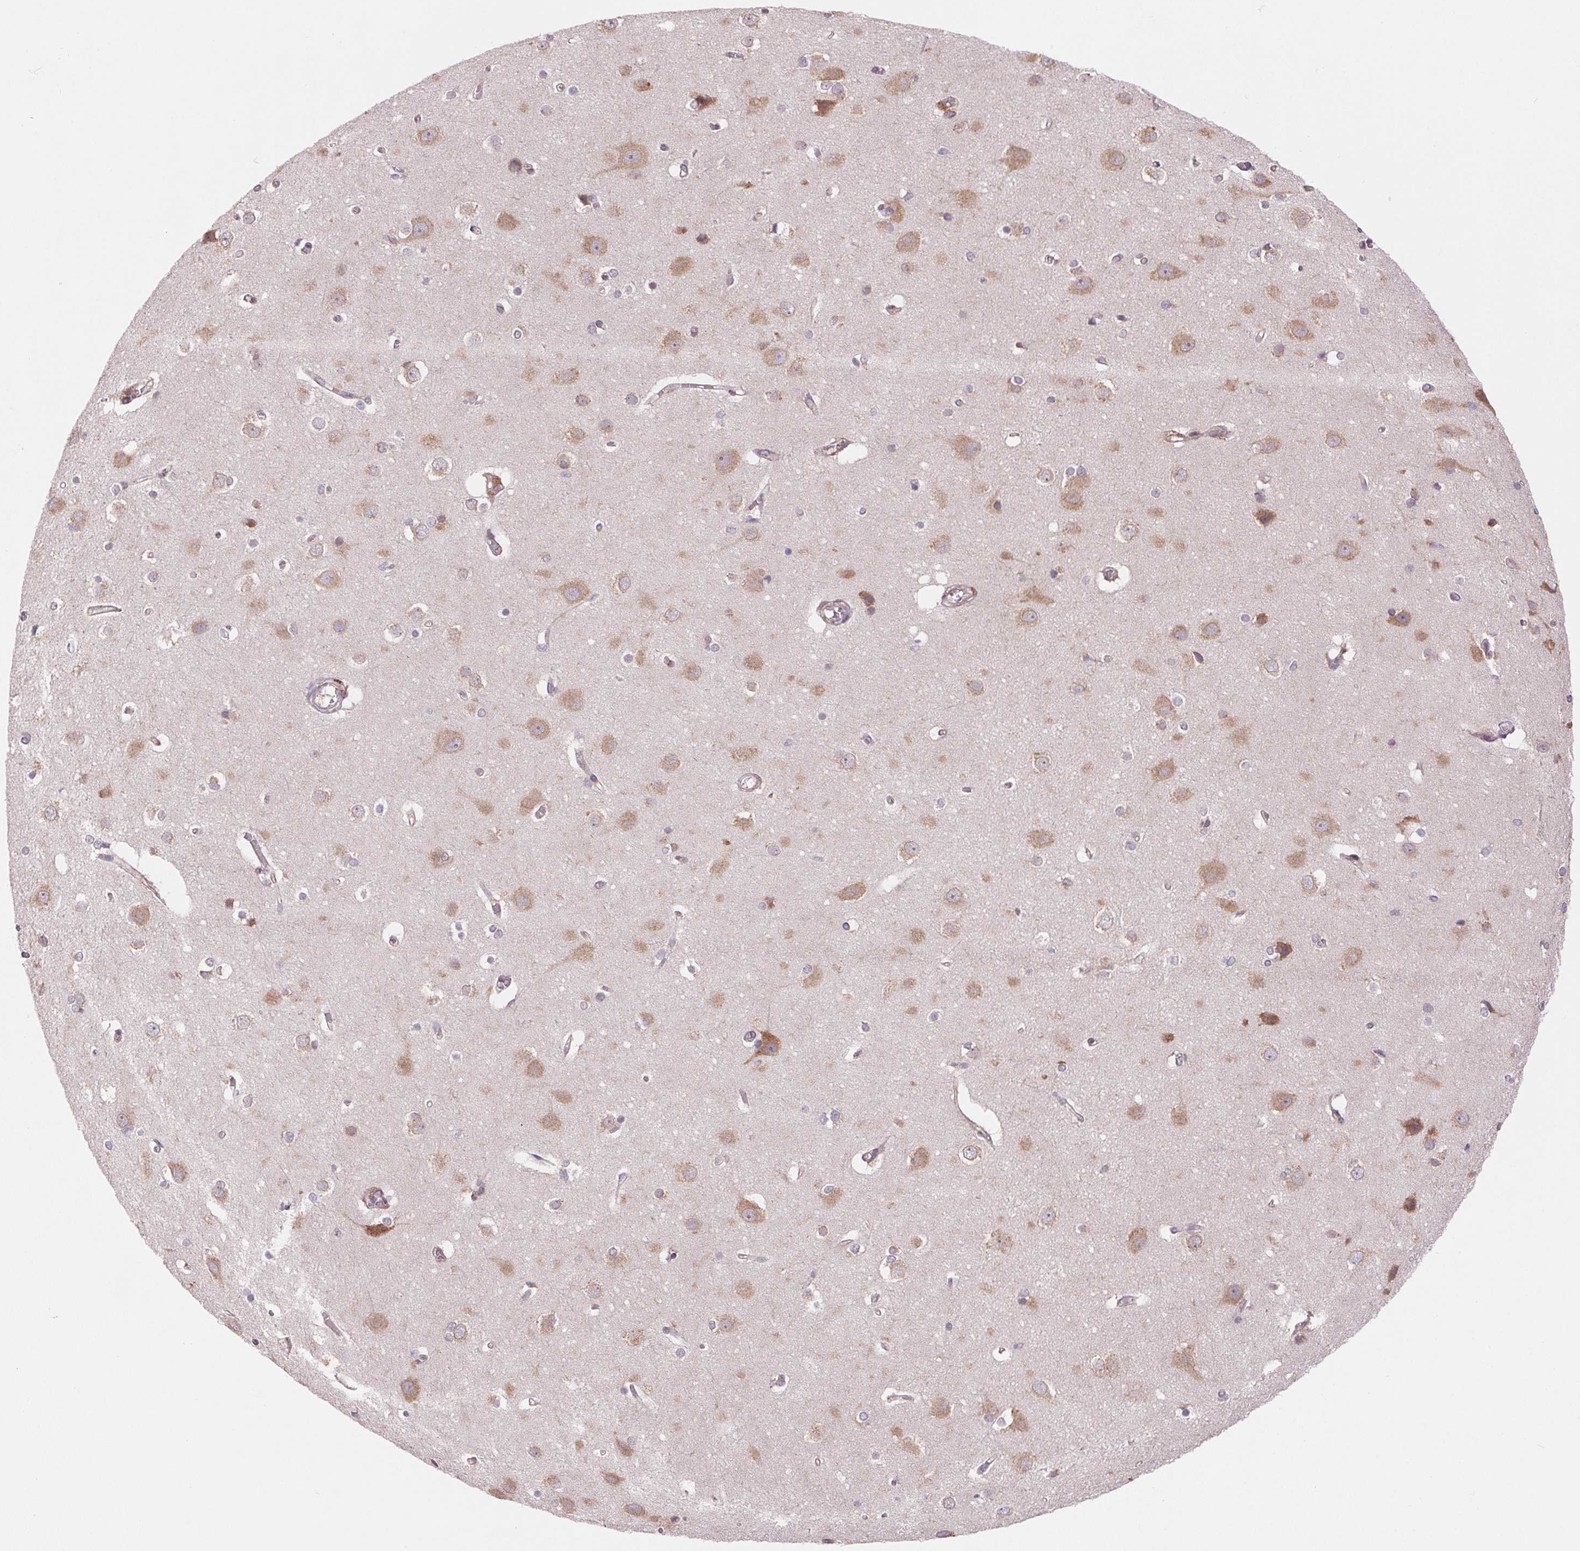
{"staining": {"intensity": "weak", "quantity": "25%-75%", "location": "cytoplasmic/membranous"}, "tissue": "cerebral cortex", "cell_type": "Endothelial cells", "image_type": "normal", "snomed": [{"axis": "morphology", "description": "Normal tissue, NOS"}, {"axis": "topography", "description": "Cerebral cortex"}], "caption": "Weak cytoplasmic/membranous expression is appreciated in about 25%-75% of endothelial cells in normal cerebral cortex.", "gene": "KLHL20", "patient": {"sex": "male", "age": 37}}